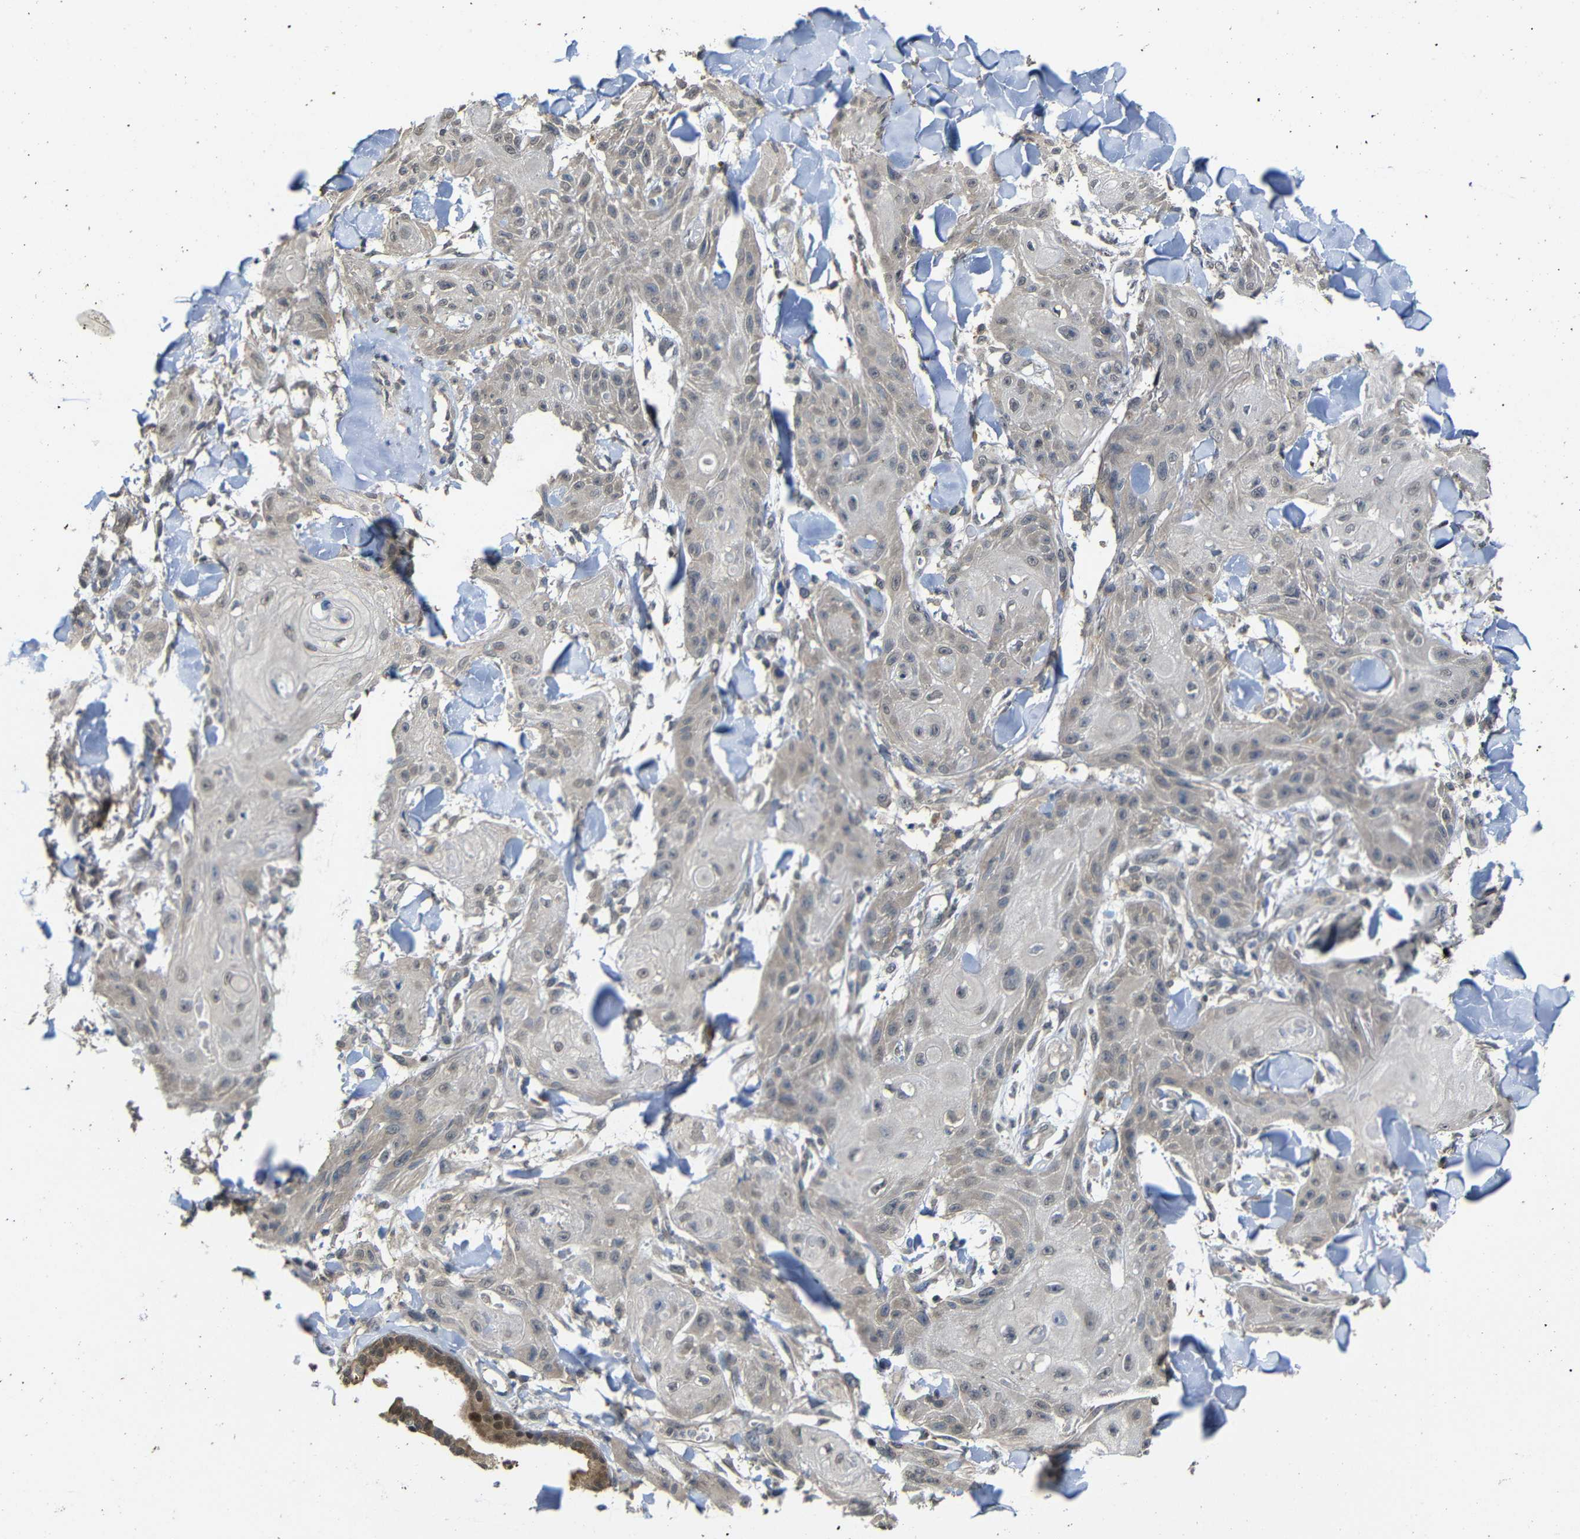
{"staining": {"intensity": "negative", "quantity": "none", "location": "none"}, "tissue": "skin cancer", "cell_type": "Tumor cells", "image_type": "cancer", "snomed": [{"axis": "morphology", "description": "Squamous cell carcinoma, NOS"}, {"axis": "topography", "description": "Skin"}], "caption": "The micrograph displays no staining of tumor cells in squamous cell carcinoma (skin).", "gene": "ATG12", "patient": {"sex": "male", "age": 74}}